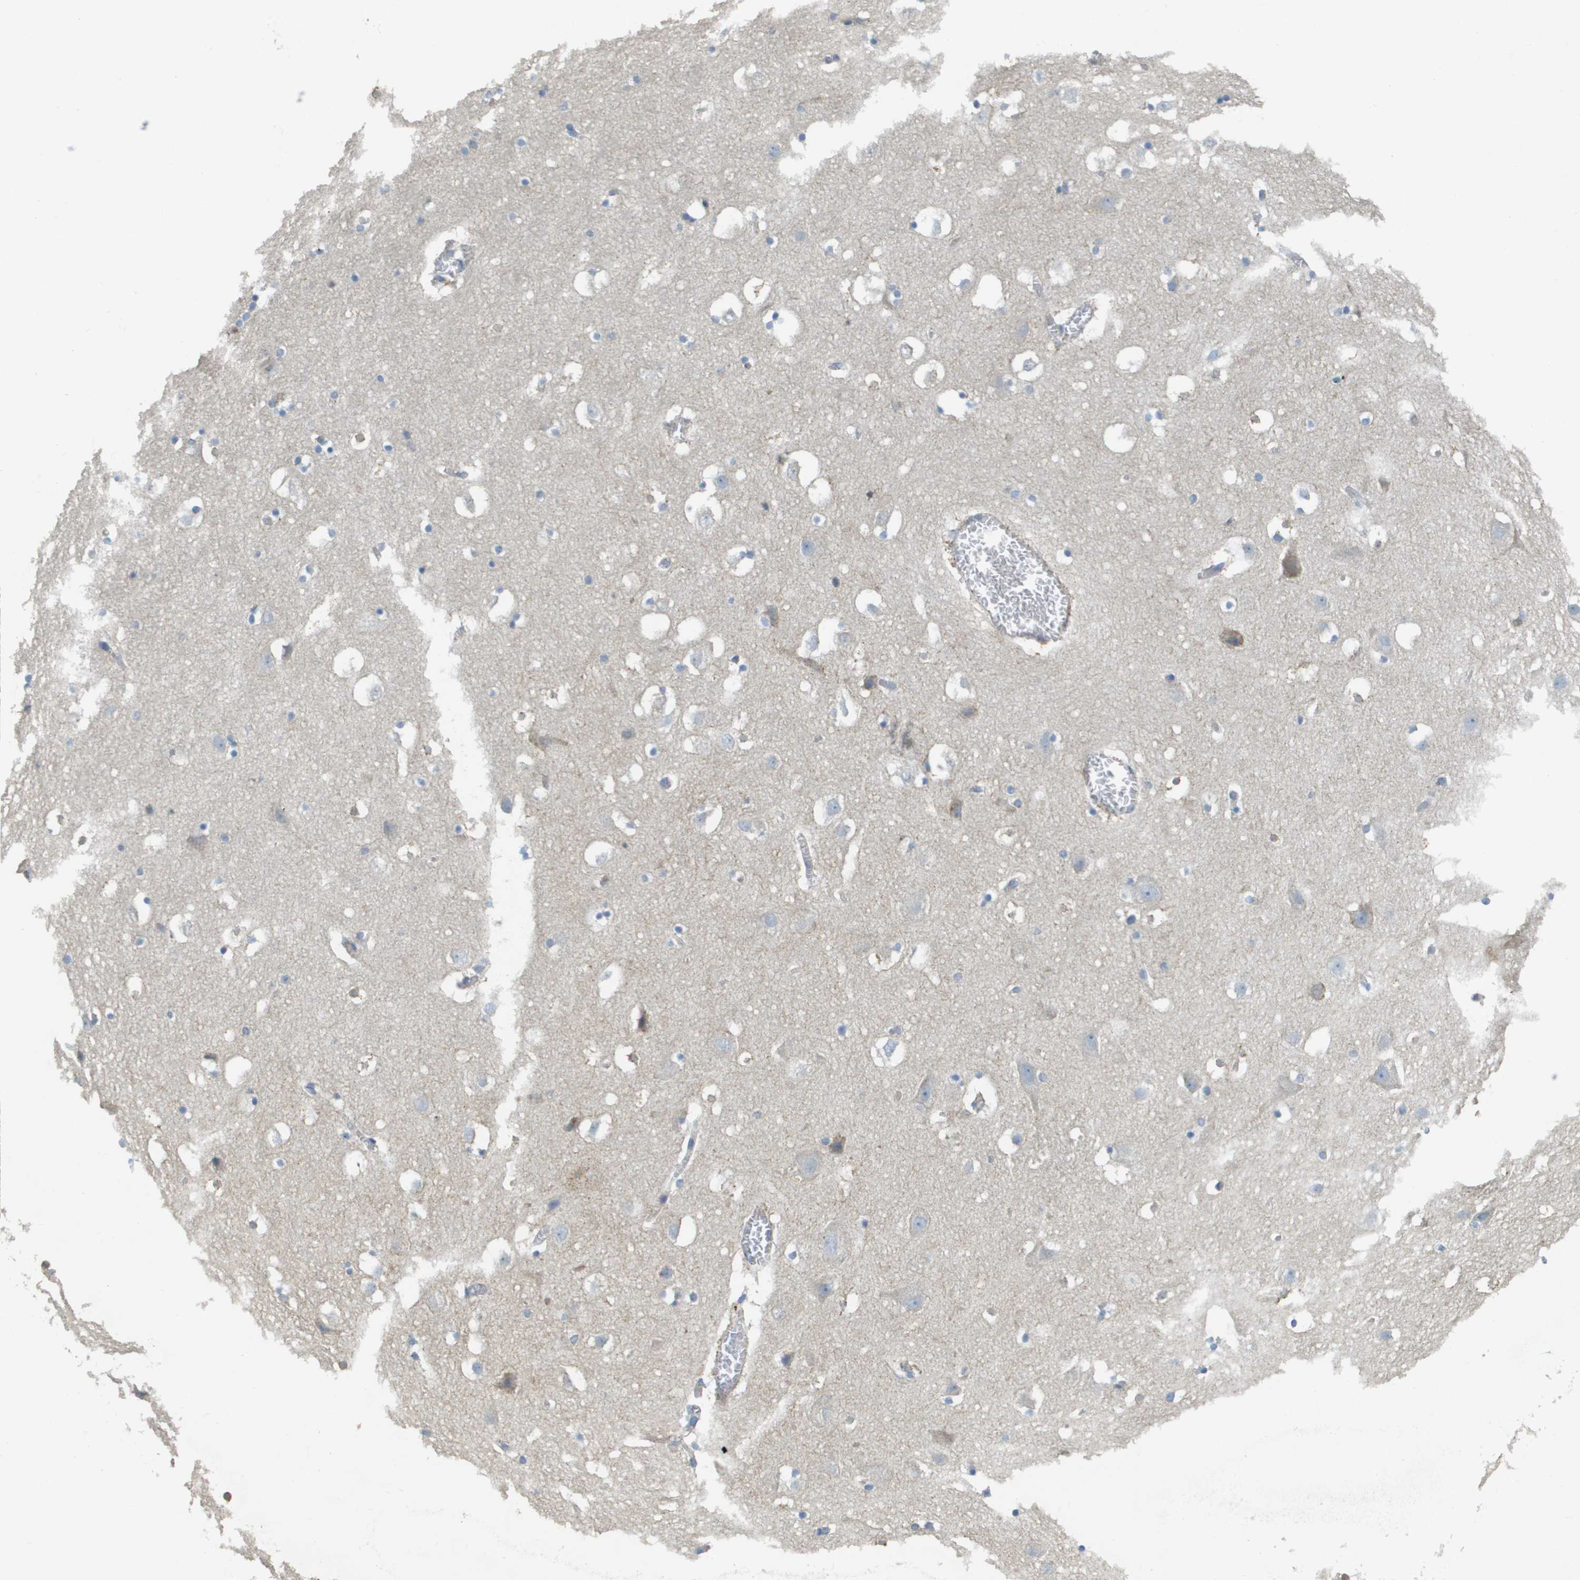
{"staining": {"intensity": "negative", "quantity": "none", "location": "none"}, "tissue": "hippocampus", "cell_type": "Glial cells", "image_type": "normal", "snomed": [{"axis": "morphology", "description": "Normal tissue, NOS"}, {"axis": "topography", "description": "Hippocampus"}], "caption": "A high-resolution histopathology image shows immunohistochemistry (IHC) staining of normal hippocampus, which displays no significant expression in glial cells.", "gene": "CASP10", "patient": {"sex": "male", "age": 45}}